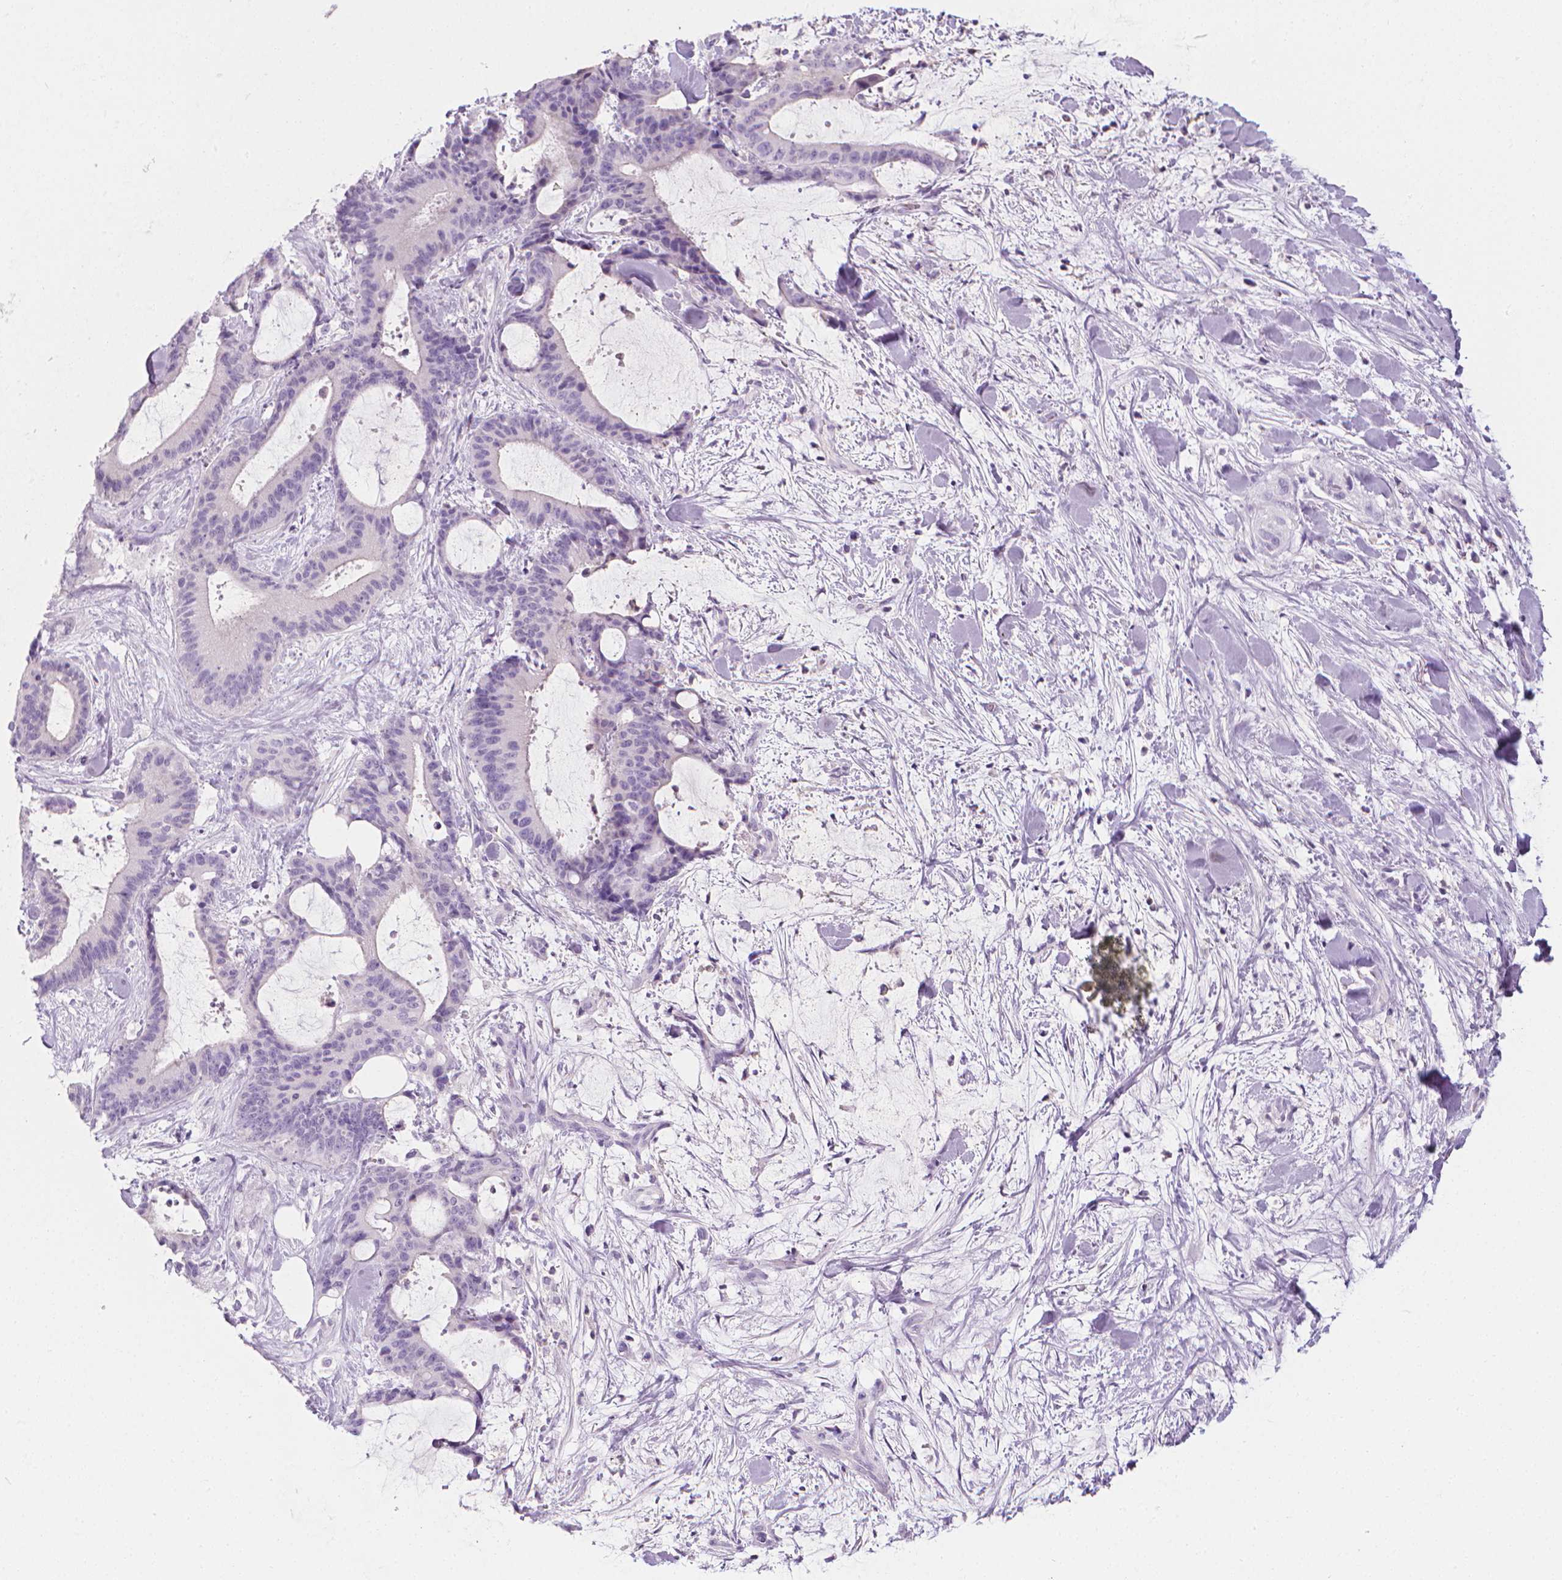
{"staining": {"intensity": "negative", "quantity": "none", "location": "none"}, "tissue": "liver cancer", "cell_type": "Tumor cells", "image_type": "cancer", "snomed": [{"axis": "morphology", "description": "Cholangiocarcinoma"}, {"axis": "topography", "description": "Liver"}], "caption": "This is an immunohistochemistry micrograph of liver cholangiocarcinoma. There is no expression in tumor cells.", "gene": "DCAF8L1", "patient": {"sex": "female", "age": 73}}